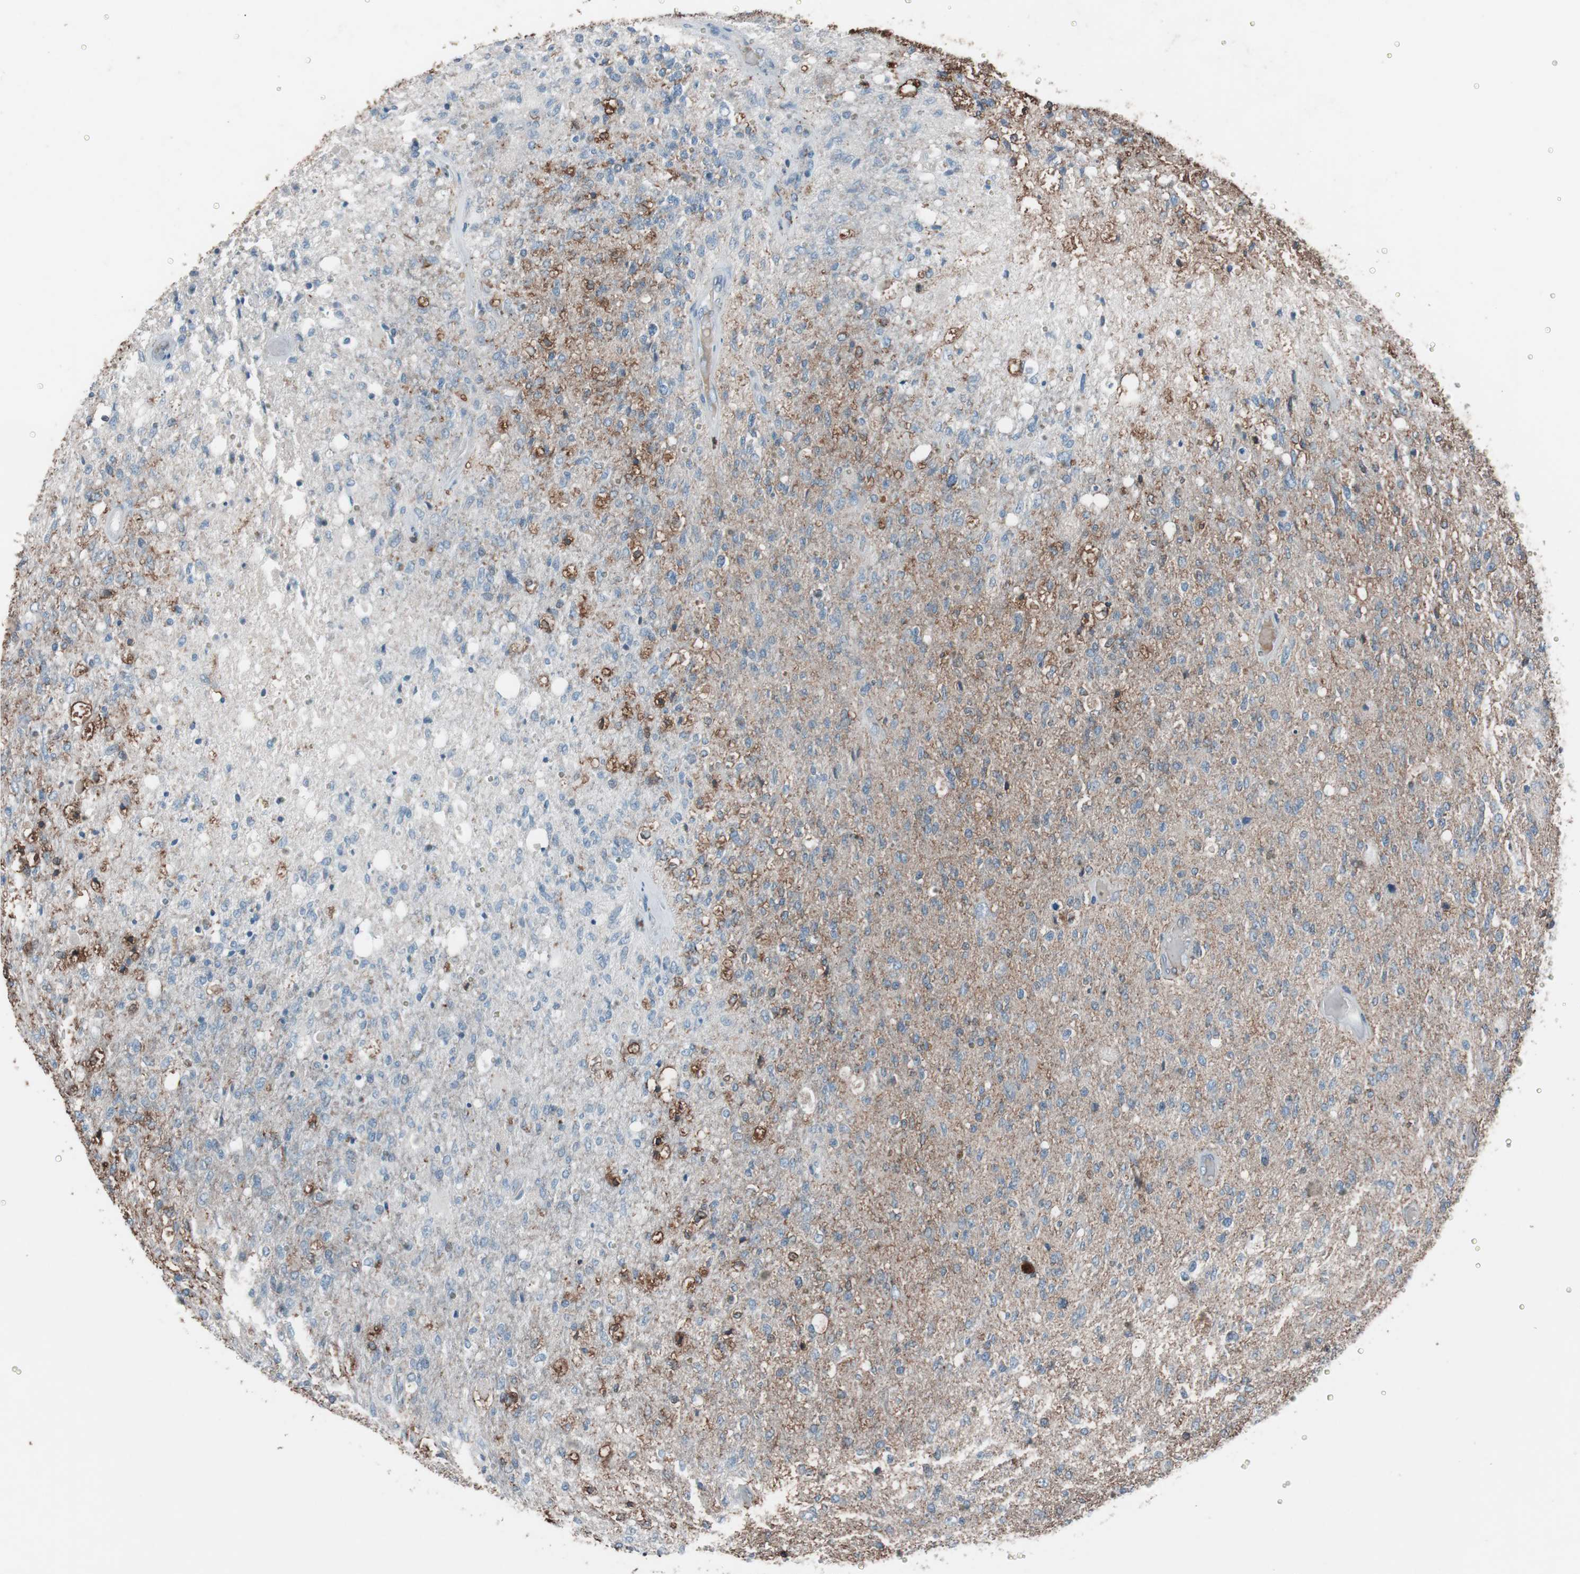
{"staining": {"intensity": "moderate", "quantity": "25%-75%", "location": "cytoplasmic/membranous"}, "tissue": "glioma", "cell_type": "Tumor cells", "image_type": "cancer", "snomed": [{"axis": "morphology", "description": "Normal tissue, NOS"}, {"axis": "morphology", "description": "Glioma, malignant, High grade"}, {"axis": "topography", "description": "Cerebral cortex"}], "caption": "Human glioma stained for a protein (brown) exhibits moderate cytoplasmic/membranous positive expression in about 25%-75% of tumor cells.", "gene": "GRB7", "patient": {"sex": "male", "age": 77}}